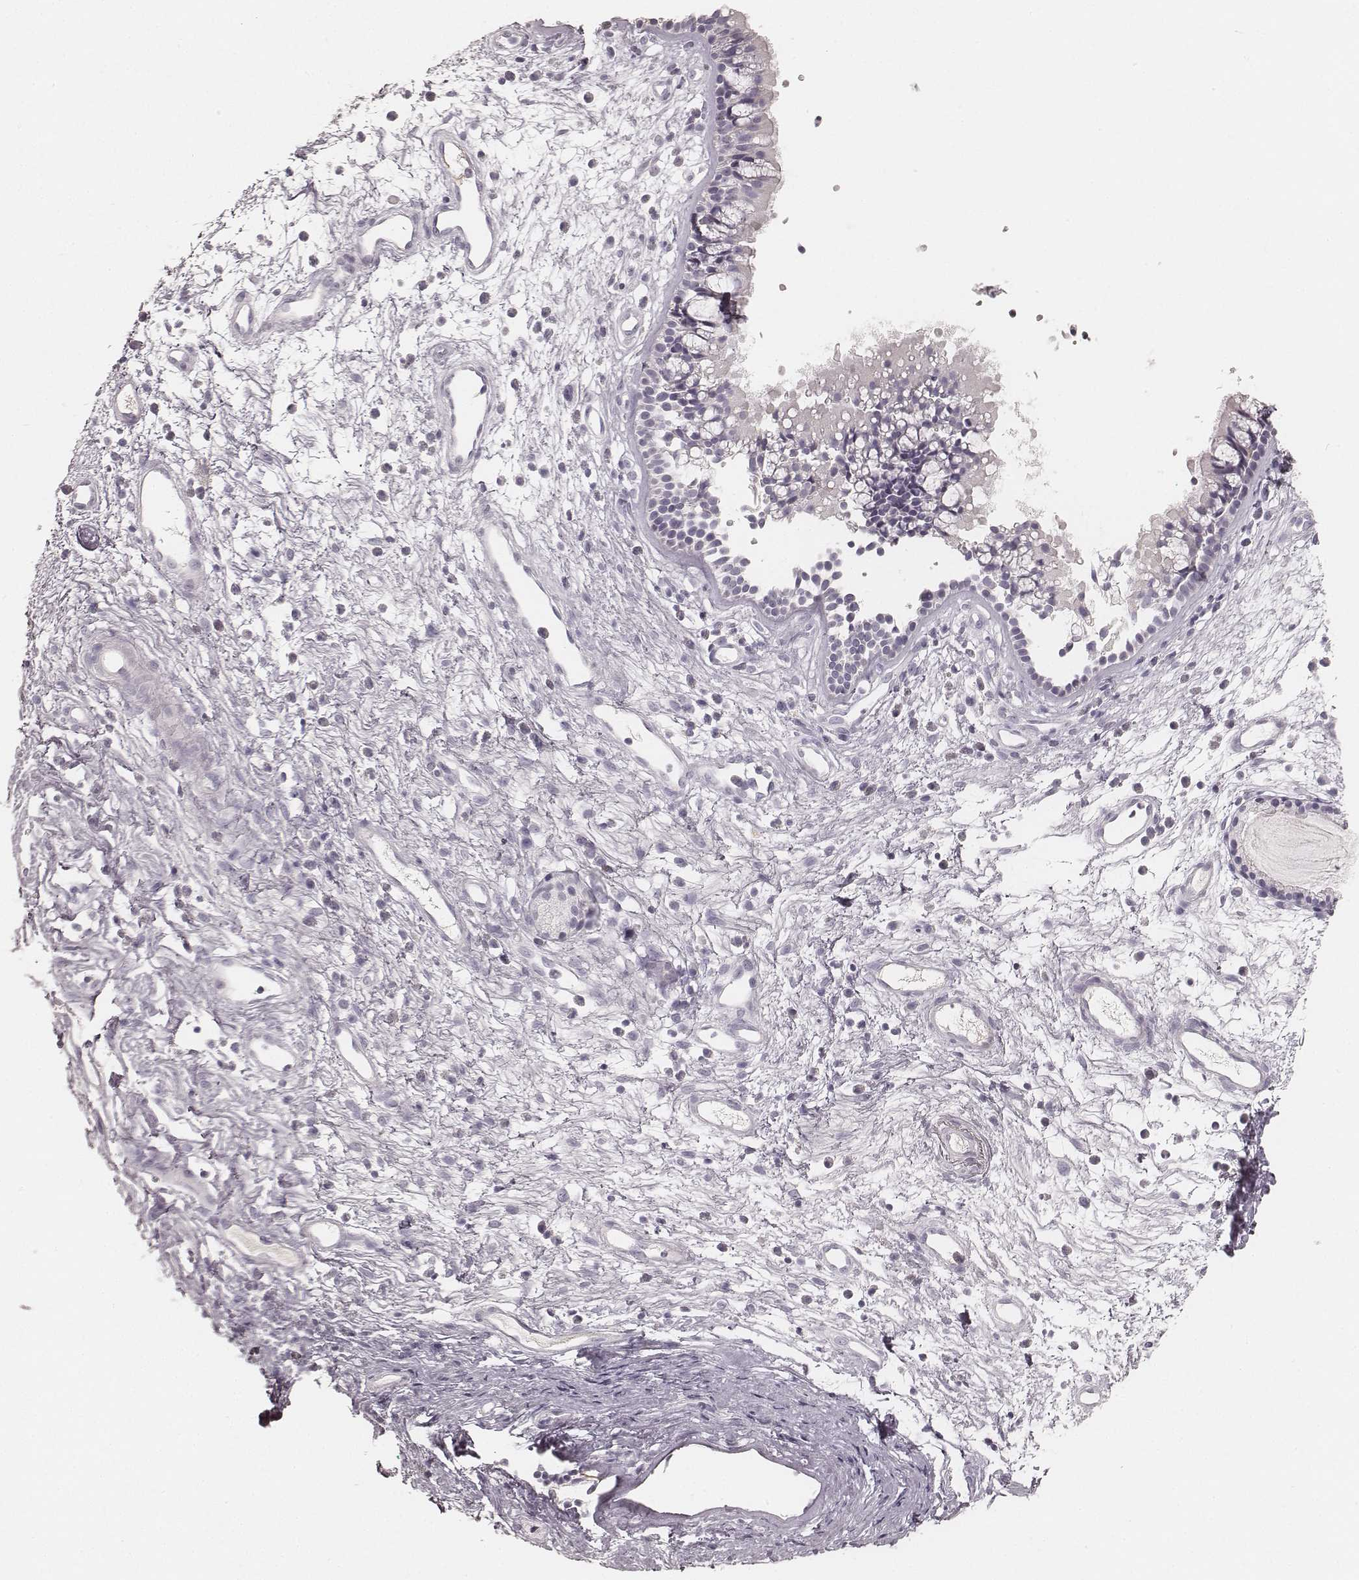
{"staining": {"intensity": "negative", "quantity": "none", "location": "none"}, "tissue": "nasopharynx", "cell_type": "Respiratory epithelial cells", "image_type": "normal", "snomed": [{"axis": "morphology", "description": "Normal tissue, NOS"}, {"axis": "topography", "description": "Nasopharynx"}], "caption": "The immunohistochemistry micrograph has no significant expression in respiratory epithelial cells of nasopharynx. (DAB (3,3'-diaminobenzidine) immunohistochemistry (IHC) with hematoxylin counter stain).", "gene": "KRT31", "patient": {"sex": "male", "age": 77}}